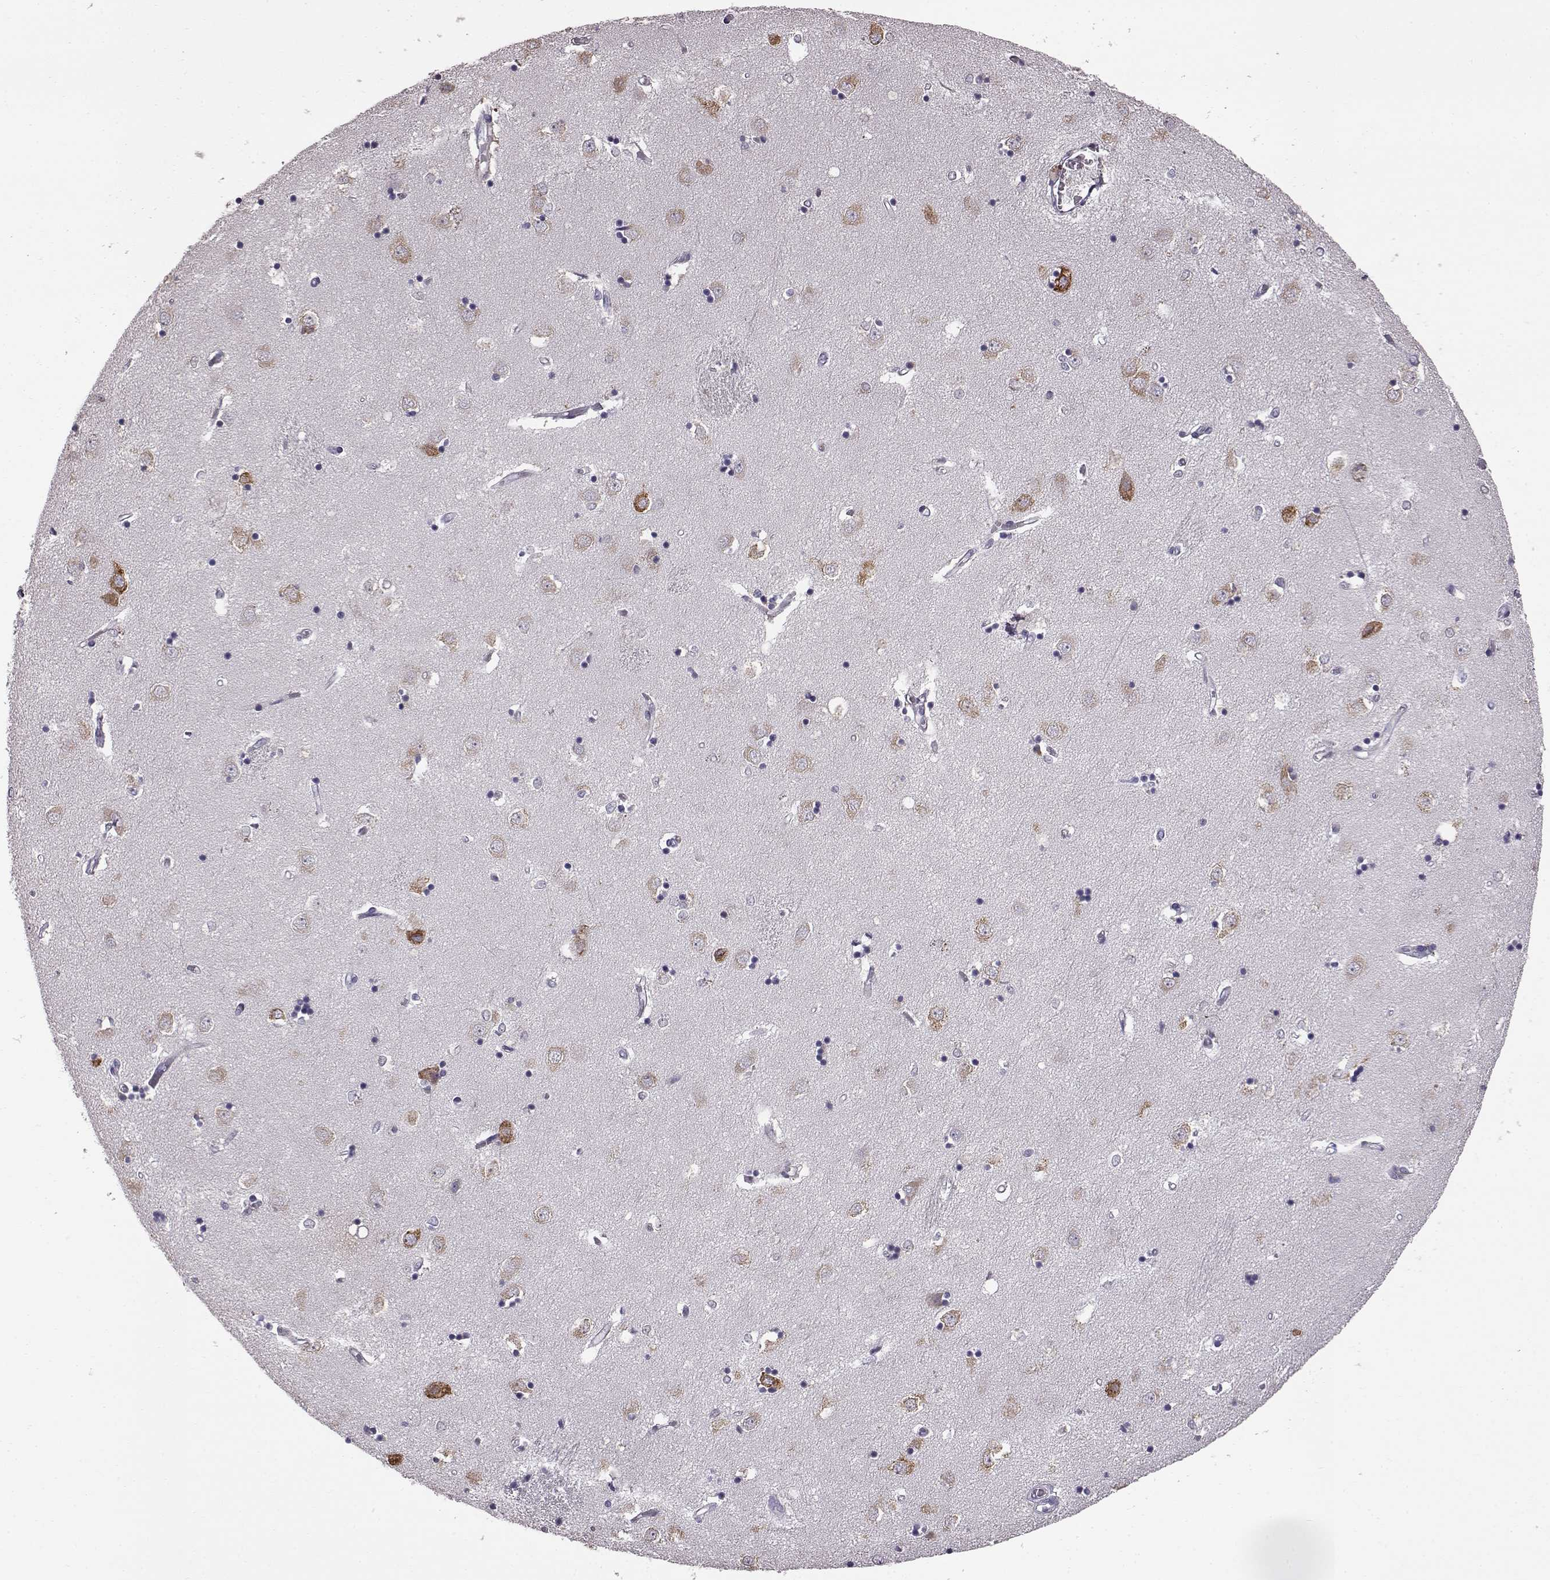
{"staining": {"intensity": "negative", "quantity": "none", "location": "none"}, "tissue": "caudate", "cell_type": "Glial cells", "image_type": "normal", "snomed": [{"axis": "morphology", "description": "Normal tissue, NOS"}, {"axis": "topography", "description": "Lateral ventricle wall"}], "caption": "High magnification brightfield microscopy of normal caudate stained with DAB (brown) and counterstained with hematoxylin (blue): glial cells show no significant positivity. (DAB (3,3'-diaminobenzidine) IHC with hematoxylin counter stain).", "gene": "ADGRG2", "patient": {"sex": "male", "age": 54}}